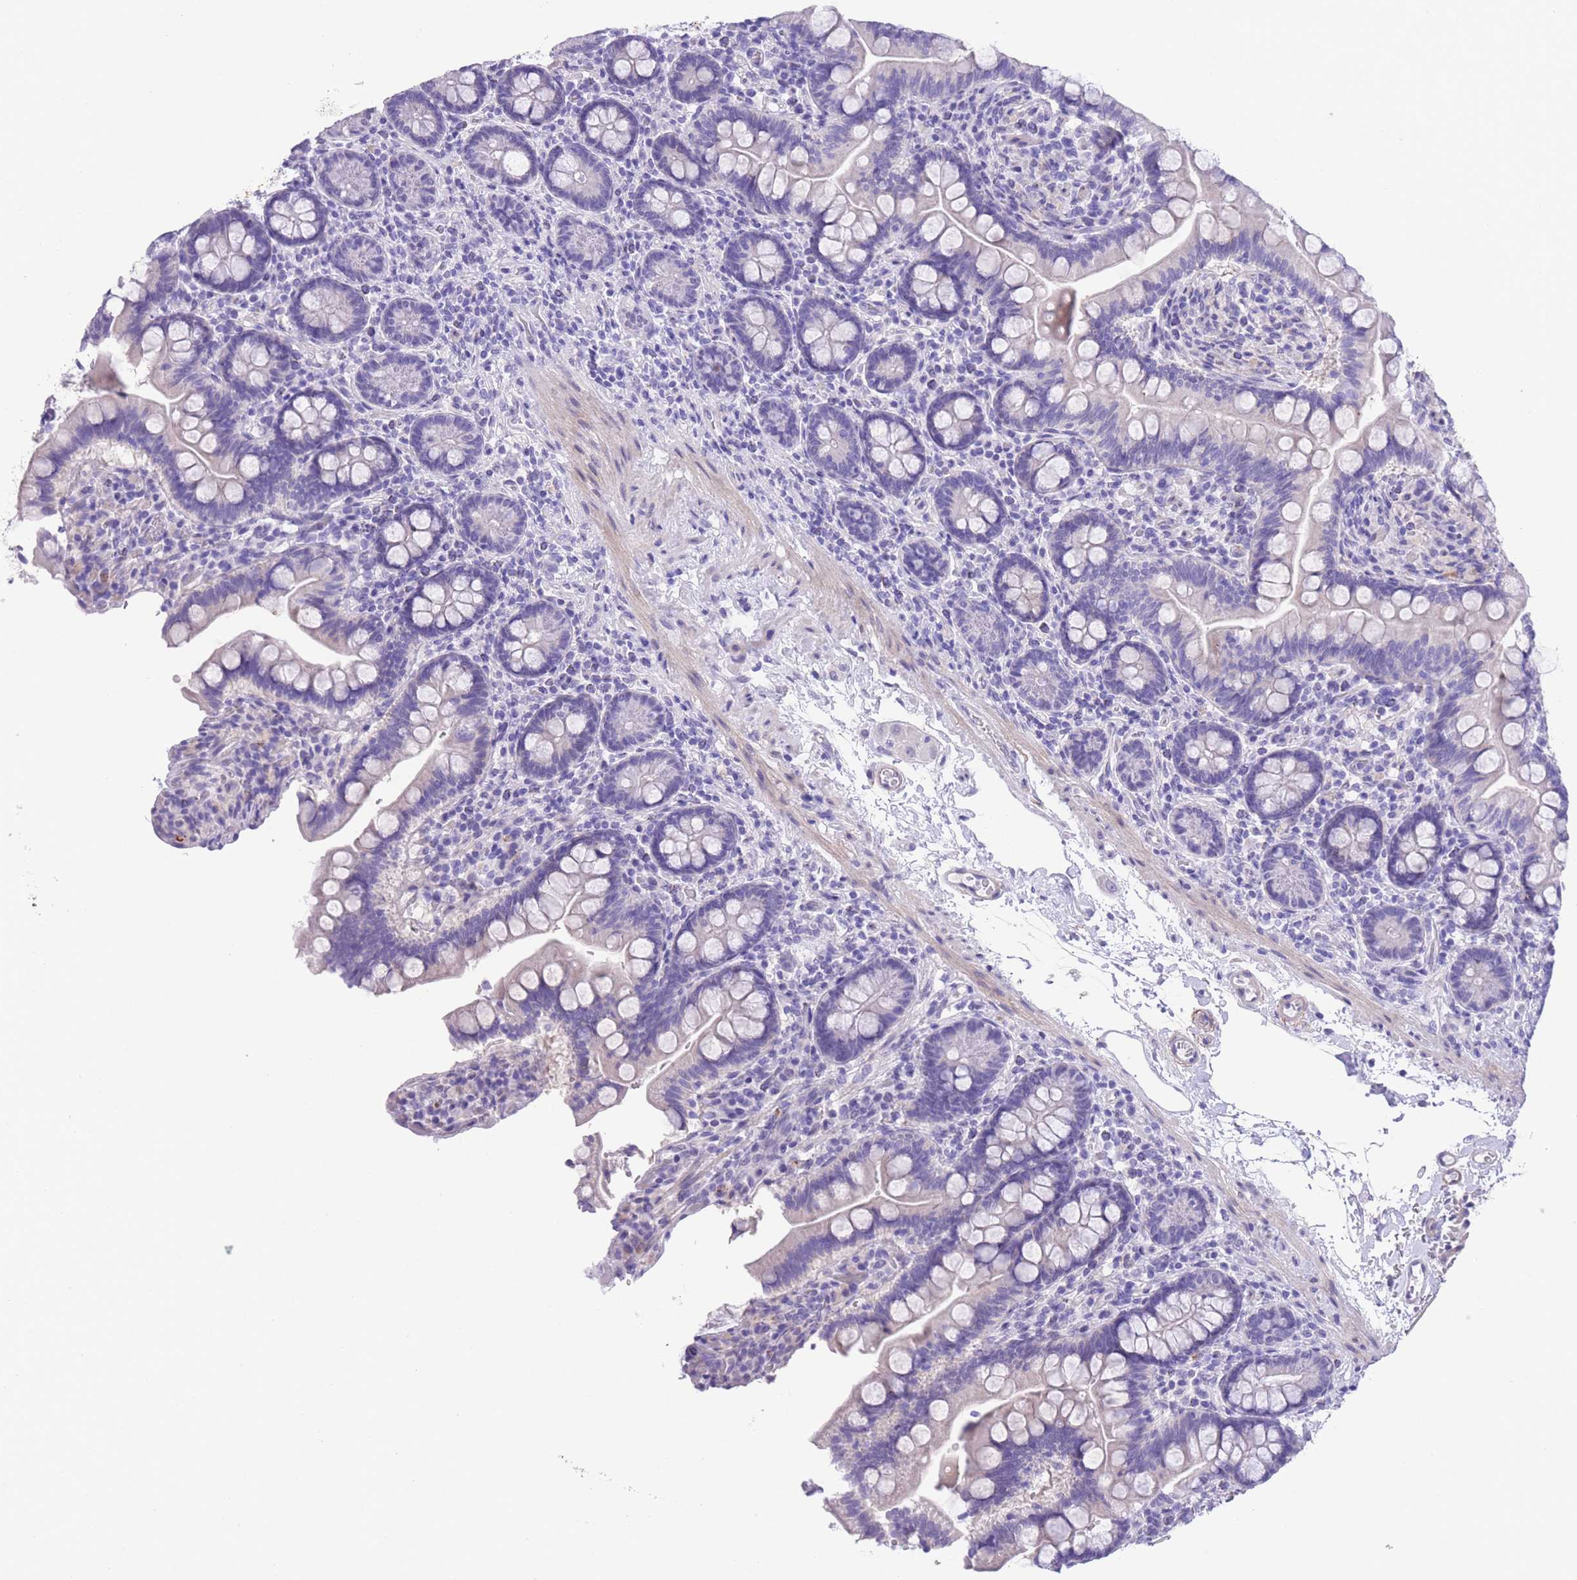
{"staining": {"intensity": "negative", "quantity": "none", "location": "none"}, "tissue": "small intestine", "cell_type": "Glandular cells", "image_type": "normal", "snomed": [{"axis": "morphology", "description": "Normal tissue, NOS"}, {"axis": "topography", "description": "Small intestine"}], "caption": "Immunohistochemistry (IHC) of benign small intestine reveals no staining in glandular cells. (Immunohistochemistry (IHC), brightfield microscopy, high magnification).", "gene": "RAI2", "patient": {"sex": "female", "age": 64}}